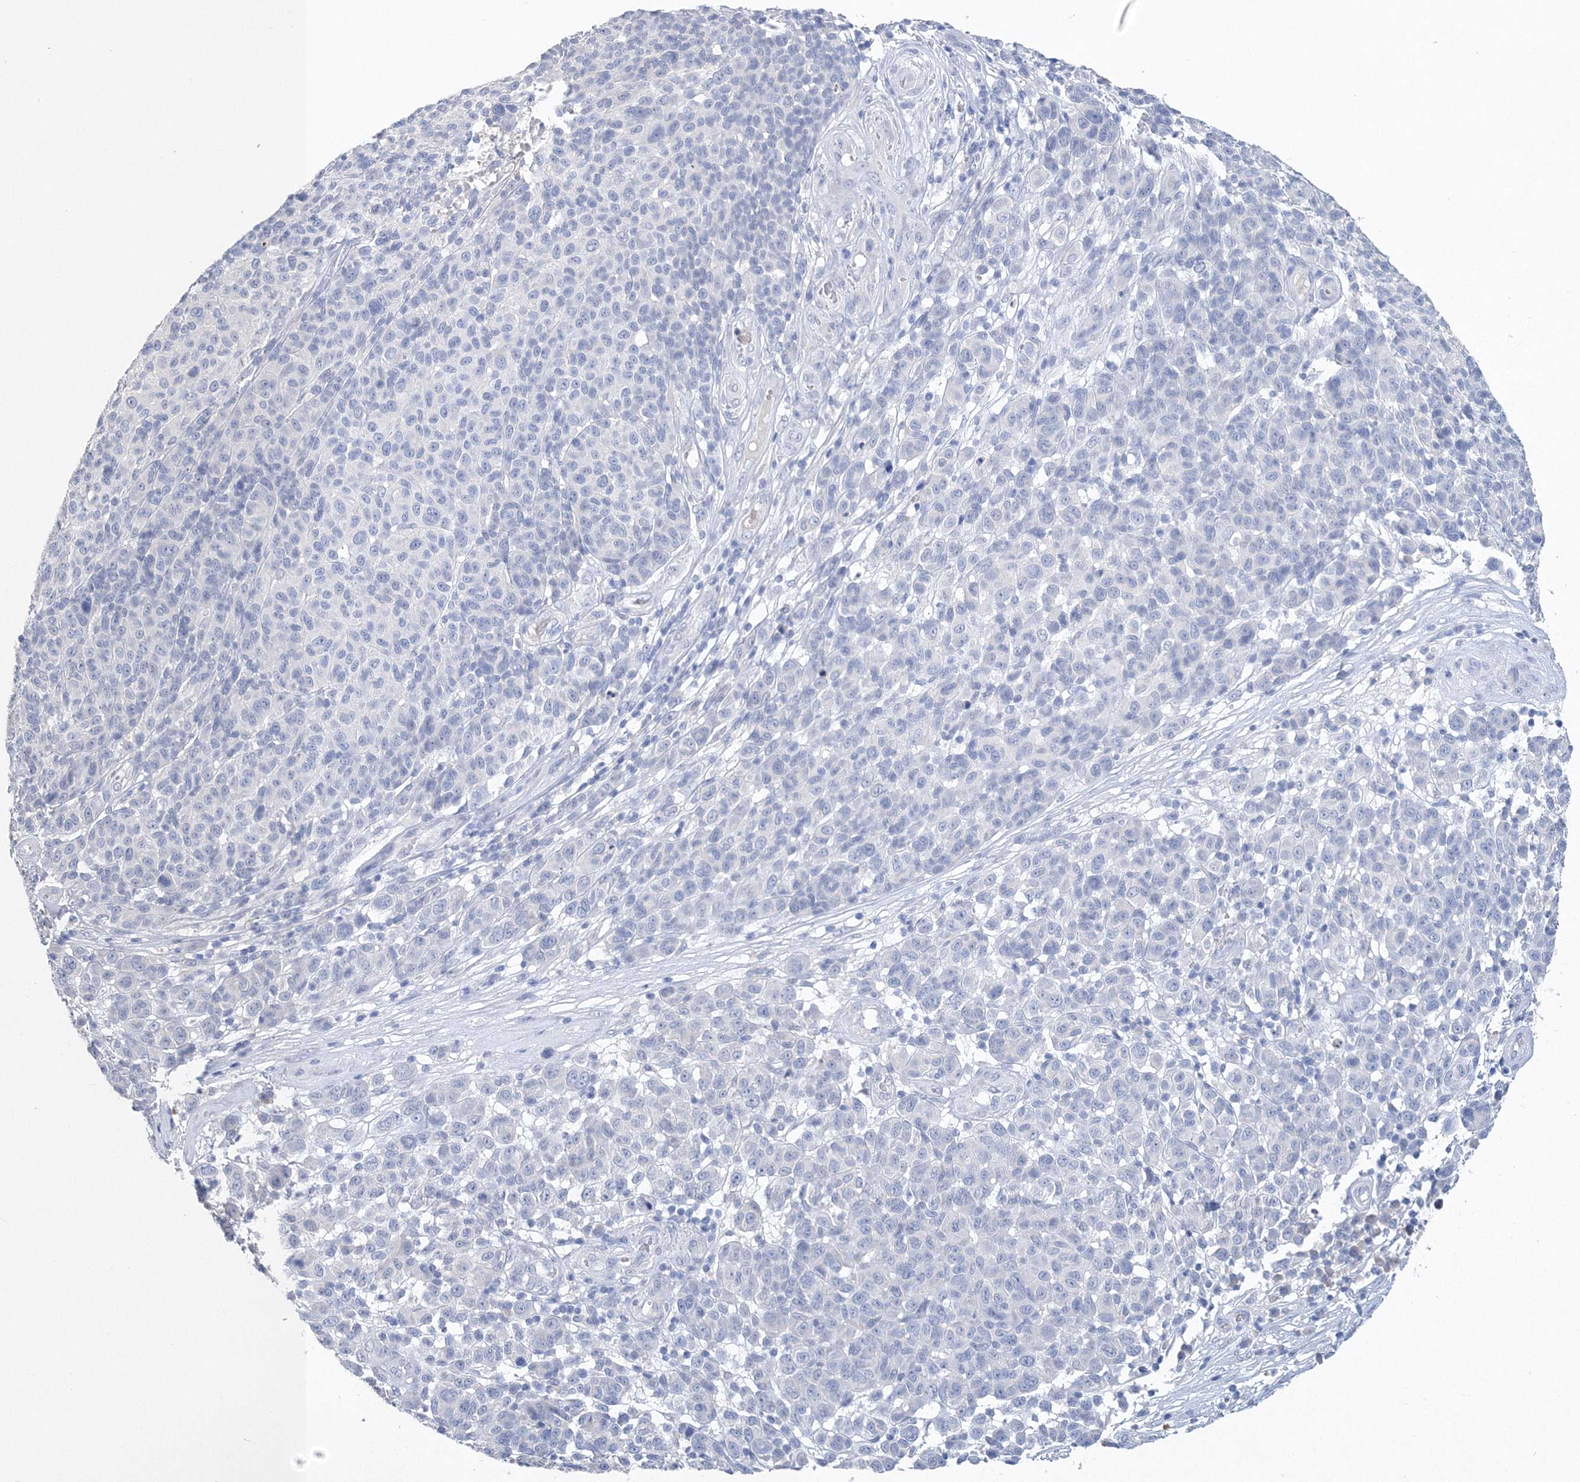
{"staining": {"intensity": "negative", "quantity": "none", "location": "none"}, "tissue": "melanoma", "cell_type": "Tumor cells", "image_type": "cancer", "snomed": [{"axis": "morphology", "description": "Malignant melanoma, NOS"}, {"axis": "topography", "description": "Skin"}], "caption": "This is an immunohistochemistry photomicrograph of human malignant melanoma. There is no staining in tumor cells.", "gene": "OSBPL6", "patient": {"sex": "male", "age": 49}}